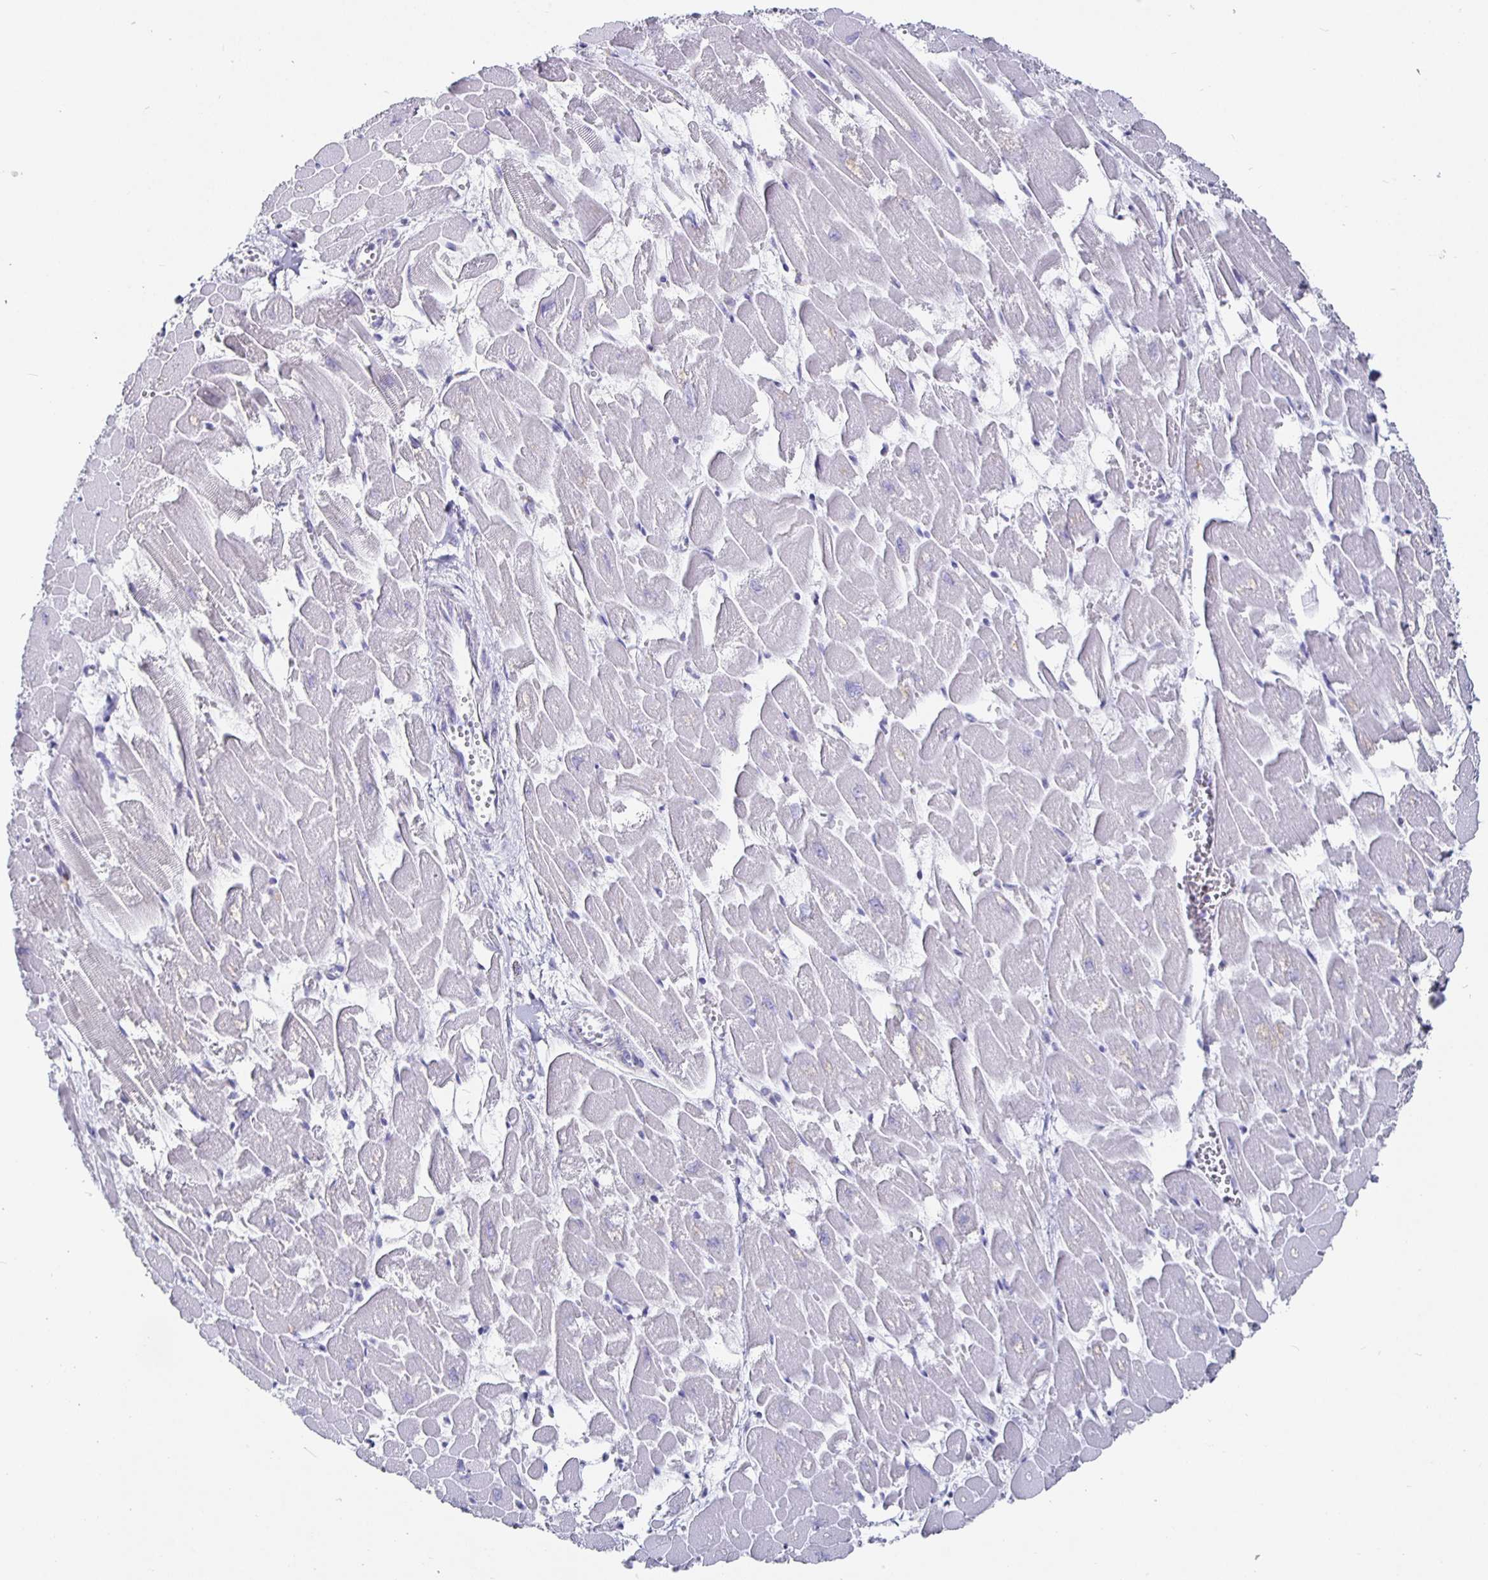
{"staining": {"intensity": "negative", "quantity": "none", "location": "none"}, "tissue": "heart muscle", "cell_type": "Cardiomyocytes", "image_type": "normal", "snomed": [{"axis": "morphology", "description": "Normal tissue, NOS"}, {"axis": "topography", "description": "Heart"}], "caption": "Immunohistochemistry (IHC) histopathology image of benign heart muscle: human heart muscle stained with DAB (3,3'-diaminobenzidine) demonstrates no significant protein expression in cardiomyocytes. The staining is performed using DAB (3,3'-diaminobenzidine) brown chromogen with nuclei counter-stained in using hematoxylin.", "gene": "RUNX2", "patient": {"sex": "female", "age": 52}}